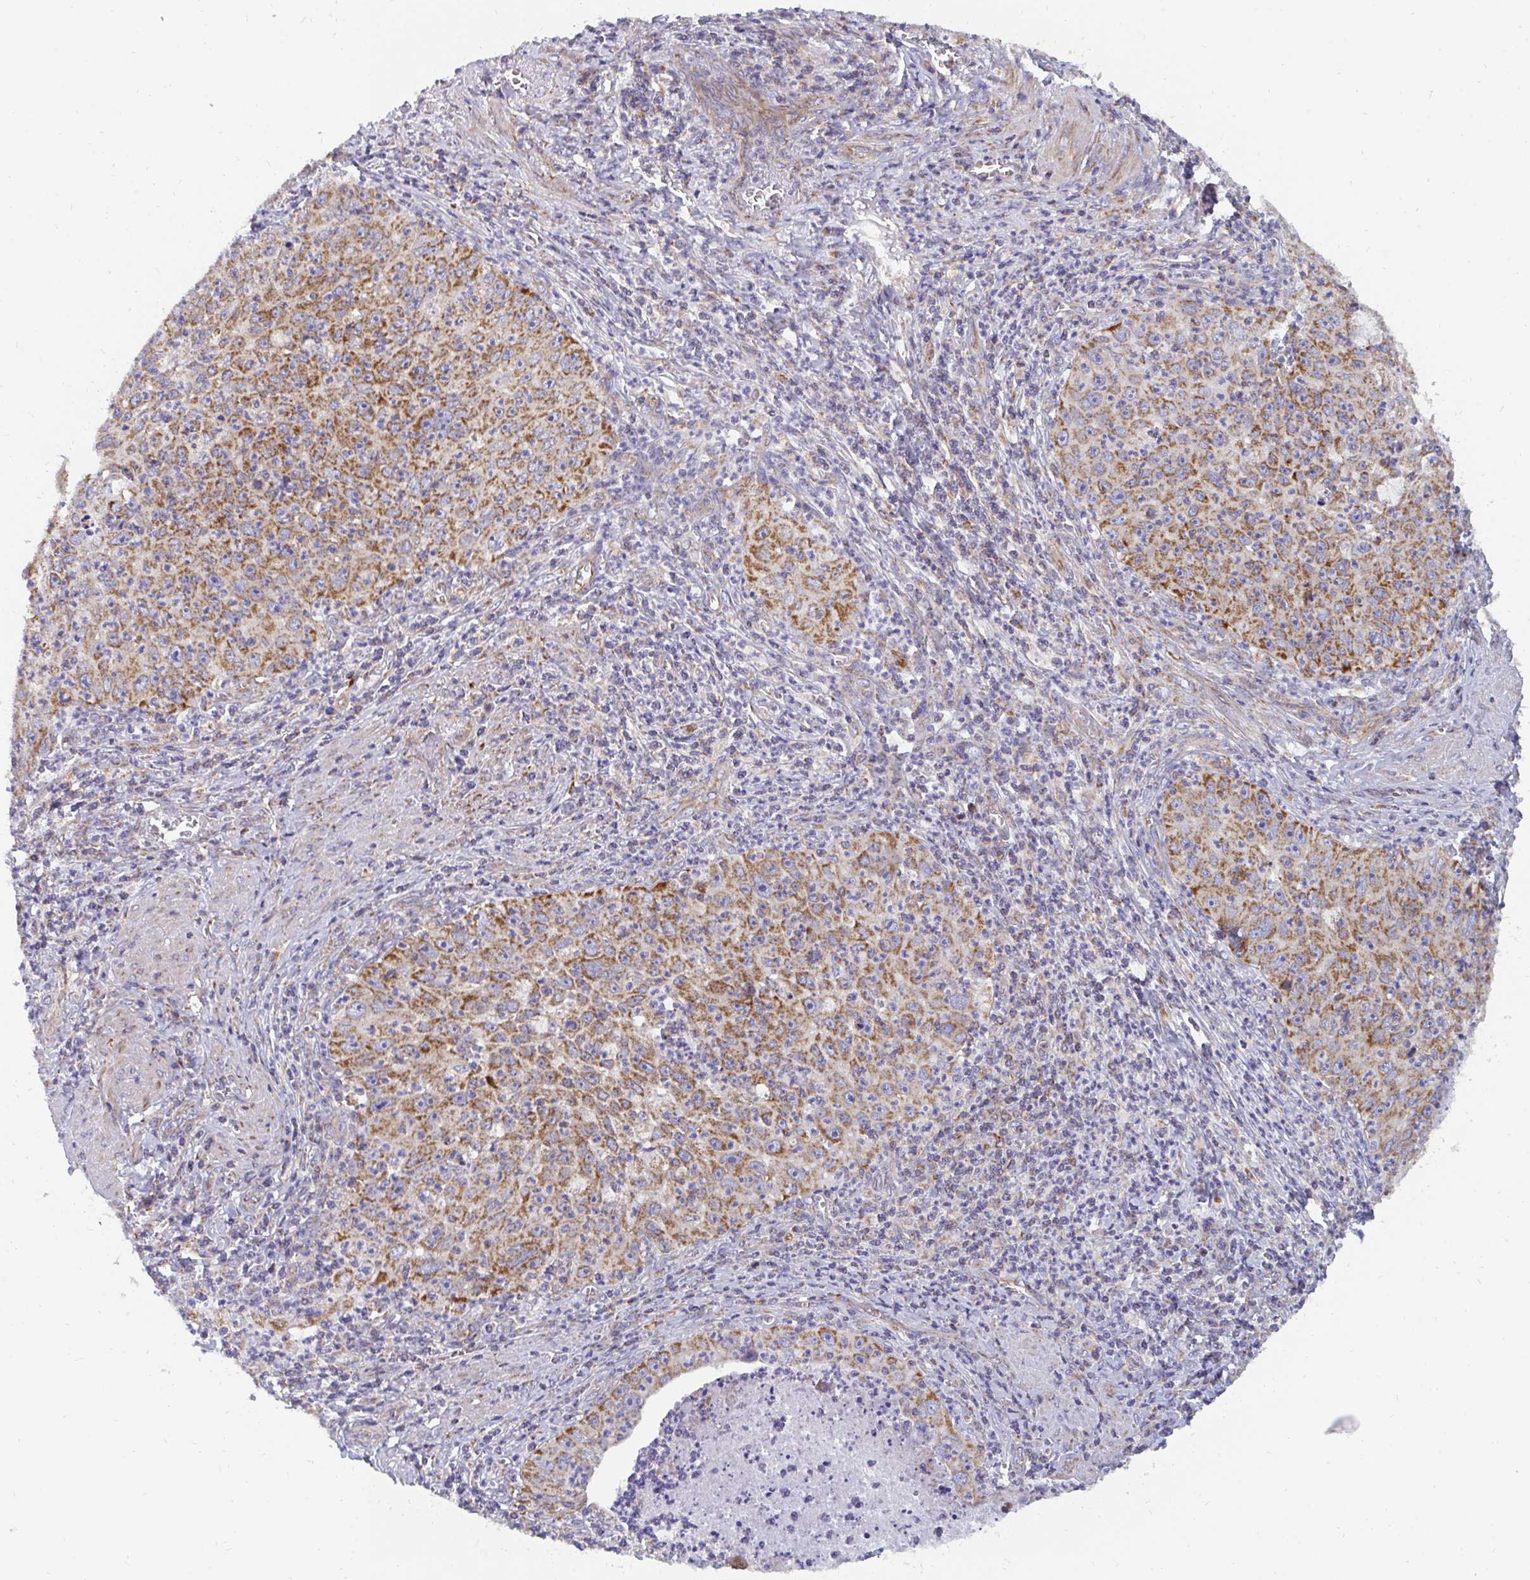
{"staining": {"intensity": "moderate", "quantity": ">75%", "location": "cytoplasmic/membranous"}, "tissue": "cervical cancer", "cell_type": "Tumor cells", "image_type": "cancer", "snomed": [{"axis": "morphology", "description": "Squamous cell carcinoma, NOS"}, {"axis": "topography", "description": "Cervix"}], "caption": "A brown stain labels moderate cytoplasmic/membranous staining of a protein in human cervical squamous cell carcinoma tumor cells. (DAB (3,3'-diaminobenzidine) IHC, brown staining for protein, blue staining for nuclei).", "gene": "PC", "patient": {"sex": "female", "age": 30}}